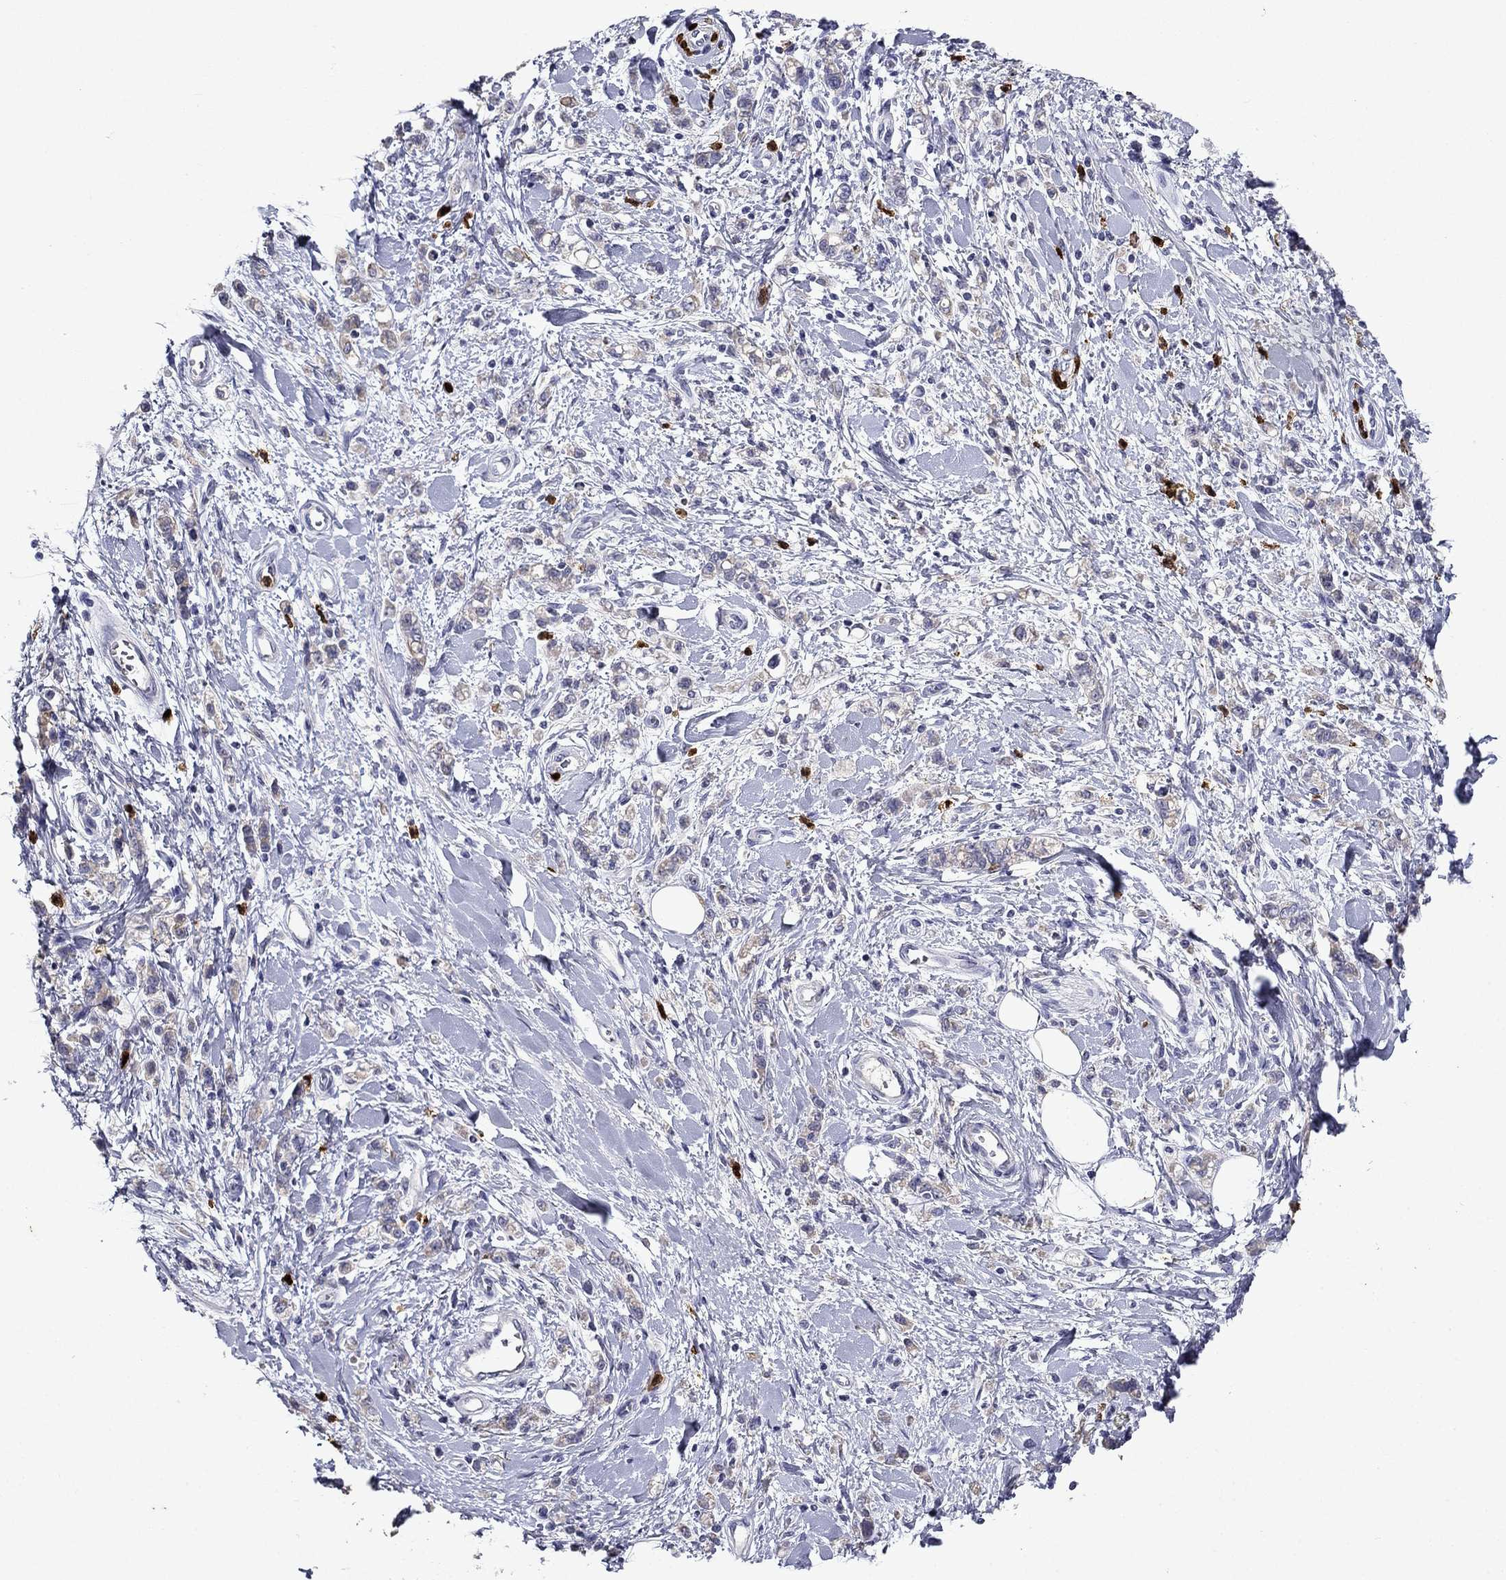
{"staining": {"intensity": "weak", "quantity": "25%-75%", "location": "cytoplasmic/membranous"}, "tissue": "stomach cancer", "cell_type": "Tumor cells", "image_type": "cancer", "snomed": [{"axis": "morphology", "description": "Adenocarcinoma, NOS"}, {"axis": "topography", "description": "Stomach"}], "caption": "Protein expression analysis of human stomach cancer reveals weak cytoplasmic/membranous expression in about 25%-75% of tumor cells.", "gene": "IRF5", "patient": {"sex": "male", "age": 77}}